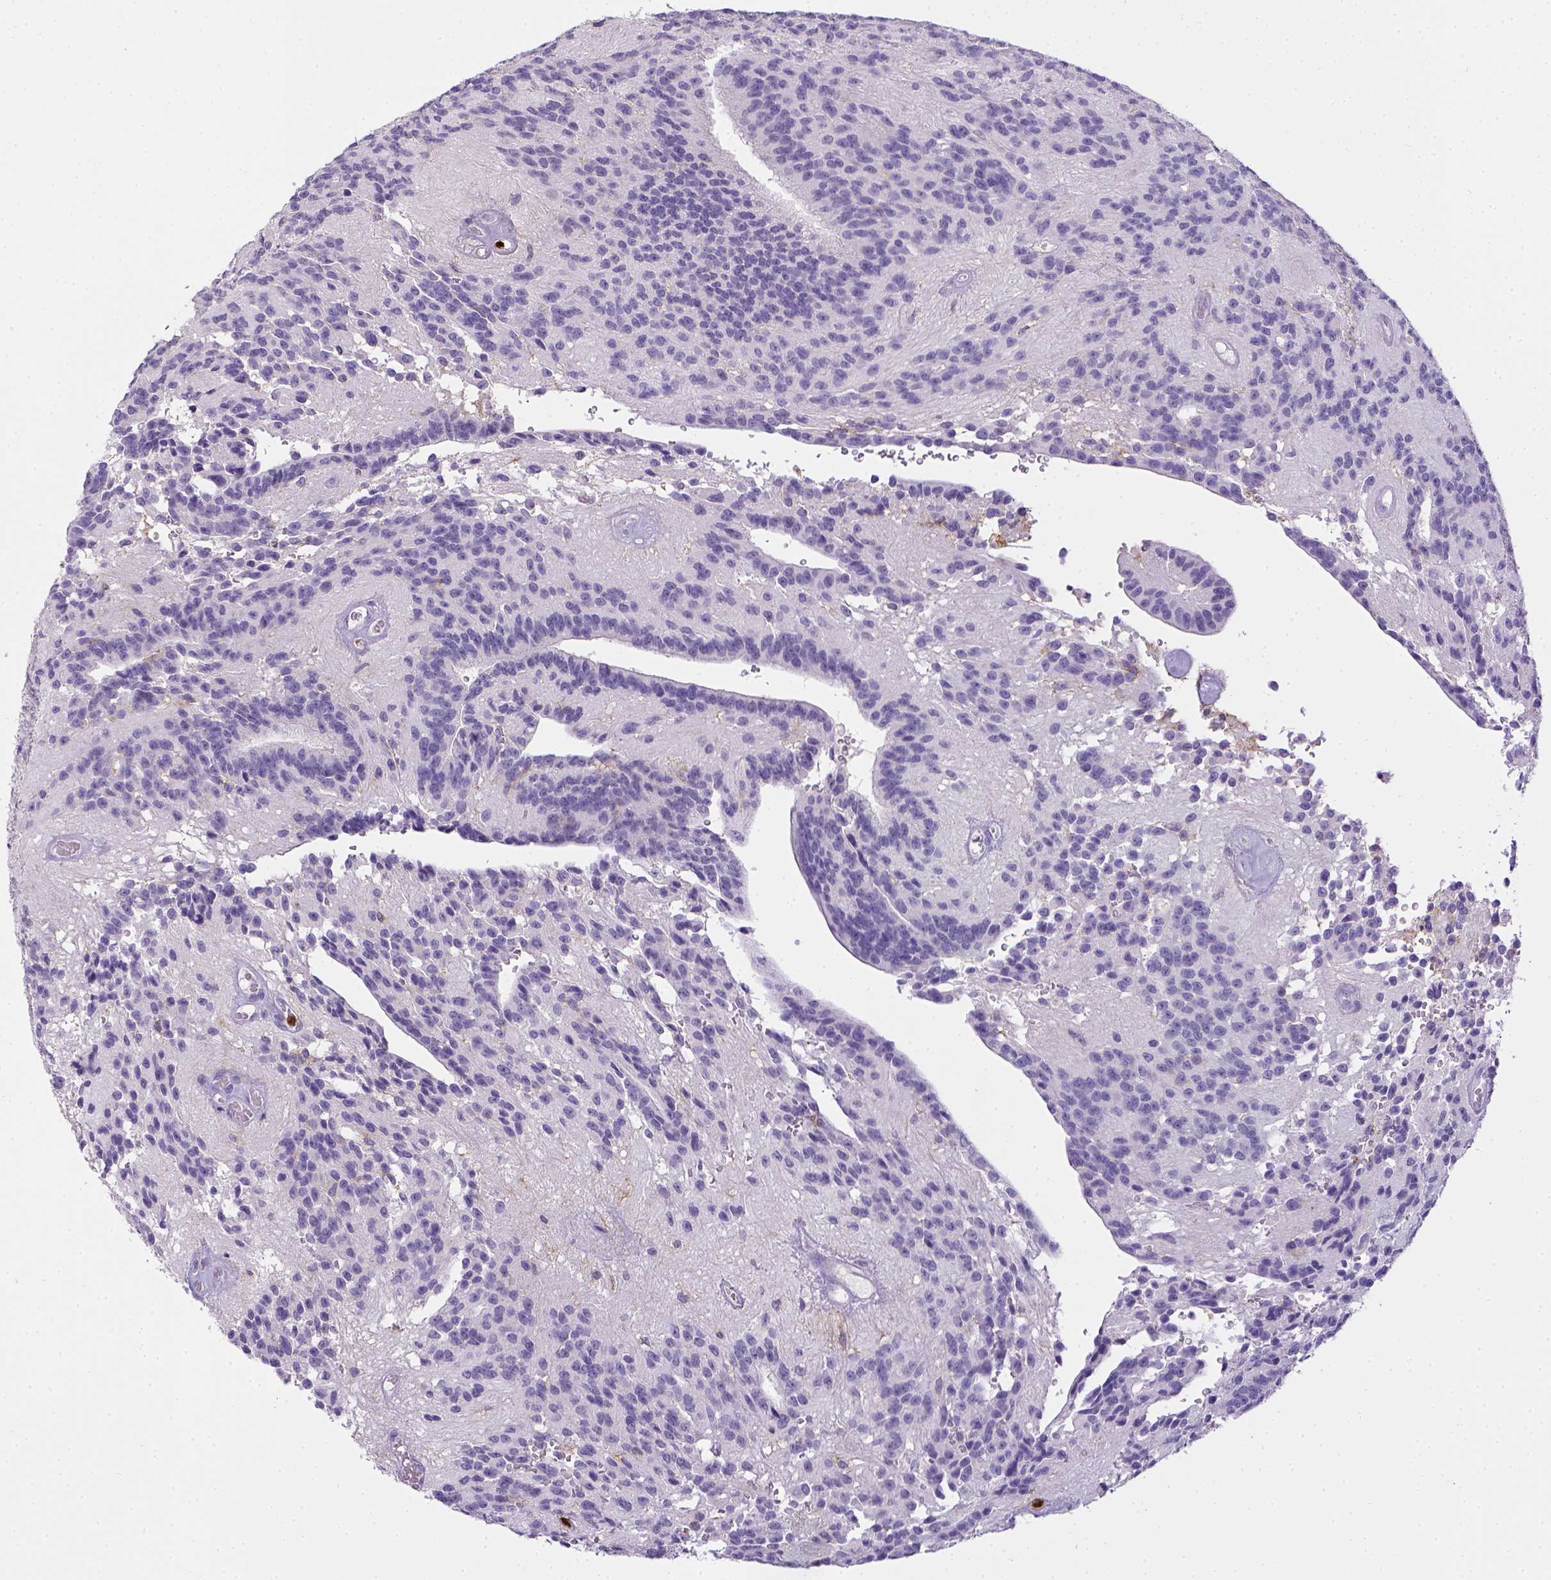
{"staining": {"intensity": "negative", "quantity": "none", "location": "none"}, "tissue": "glioma", "cell_type": "Tumor cells", "image_type": "cancer", "snomed": [{"axis": "morphology", "description": "Glioma, malignant, Low grade"}, {"axis": "topography", "description": "Brain"}], "caption": "This is an immunohistochemistry micrograph of human glioma. There is no positivity in tumor cells.", "gene": "ITGAM", "patient": {"sex": "male", "age": 31}}